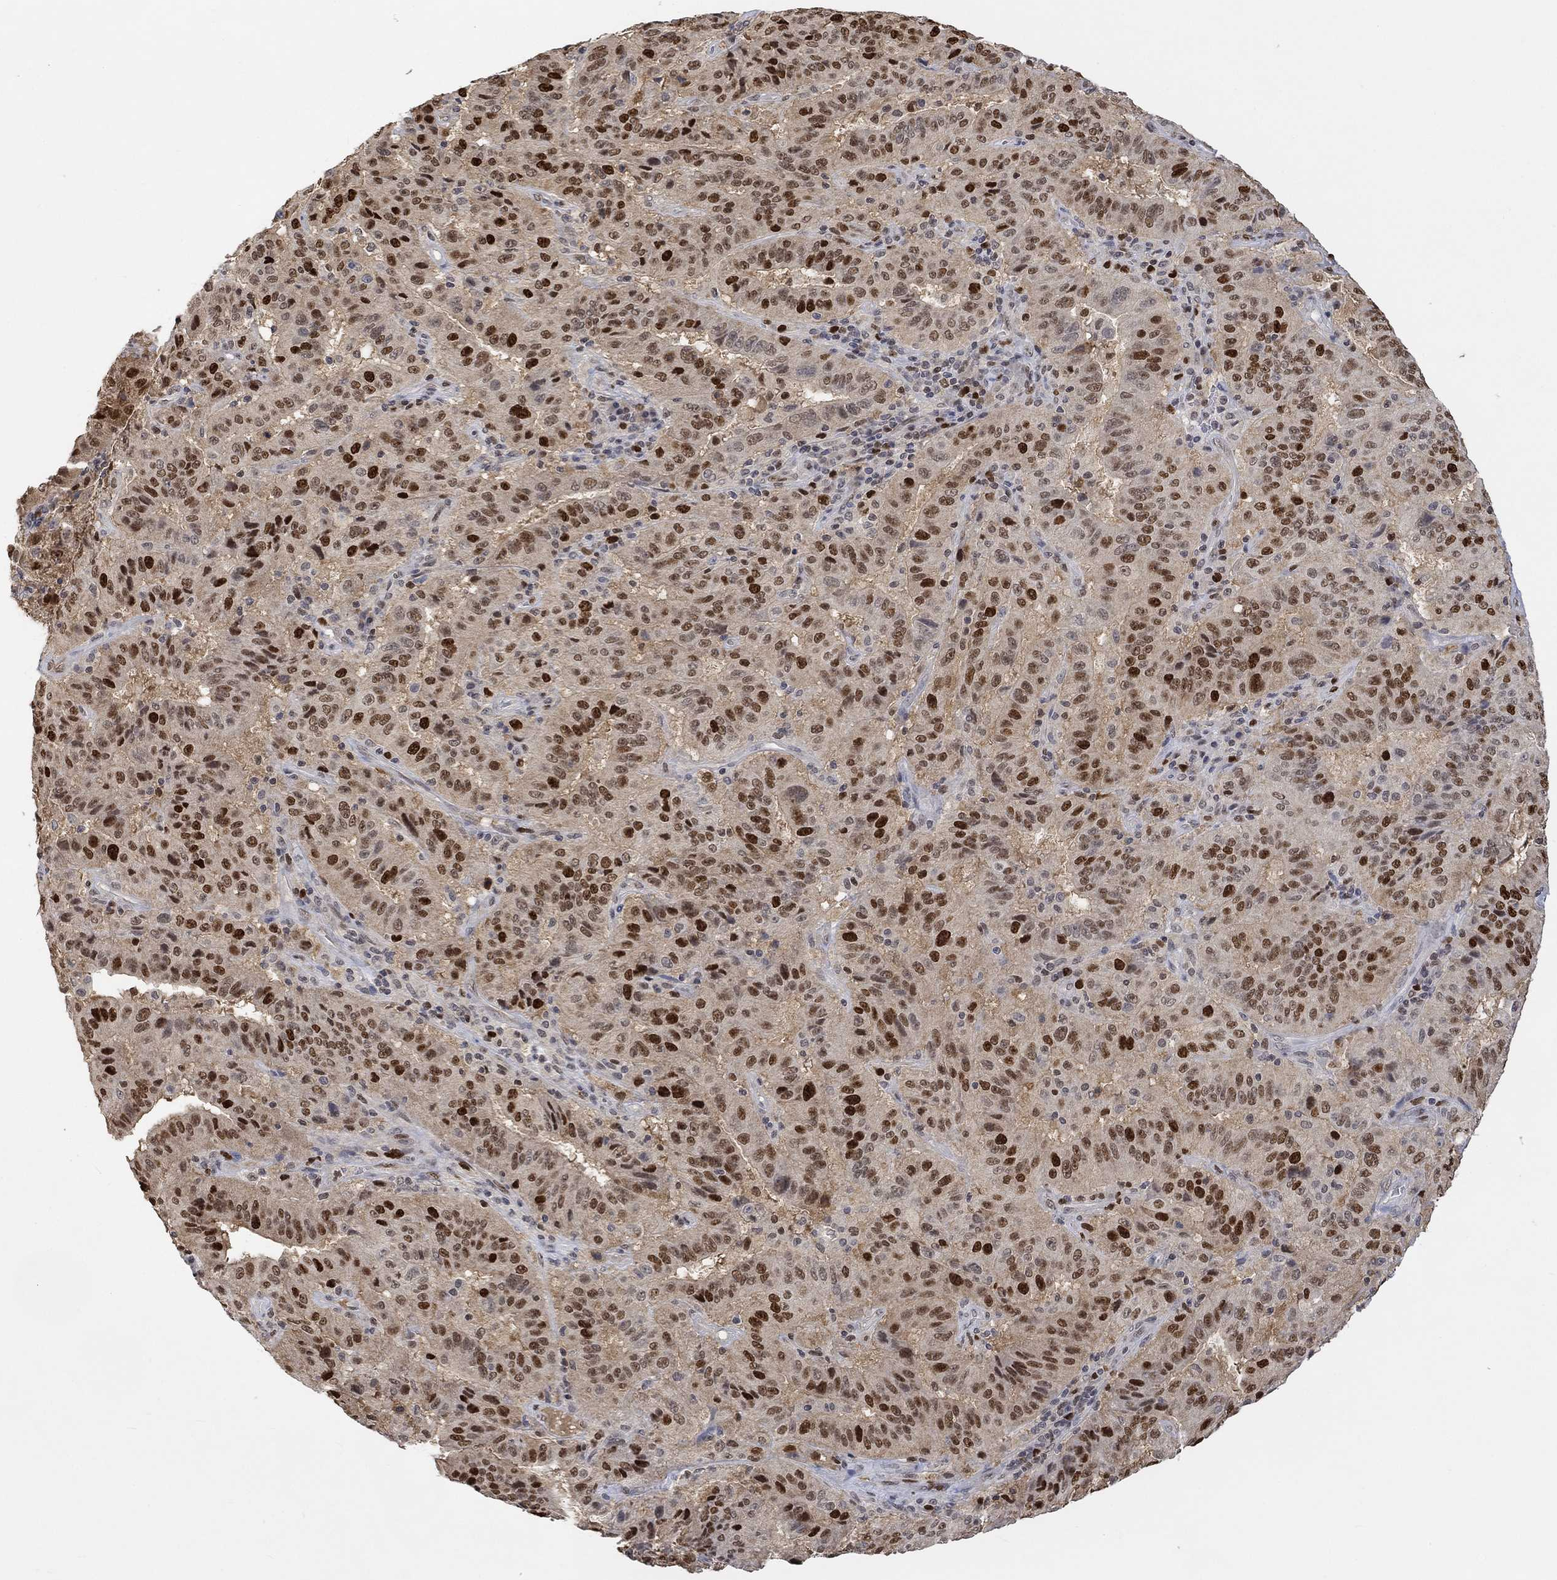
{"staining": {"intensity": "moderate", "quantity": "25%-75%", "location": "nuclear"}, "tissue": "pancreatic cancer", "cell_type": "Tumor cells", "image_type": "cancer", "snomed": [{"axis": "morphology", "description": "Adenocarcinoma, NOS"}, {"axis": "topography", "description": "Pancreas"}], "caption": "Protein analysis of adenocarcinoma (pancreatic) tissue demonstrates moderate nuclear staining in approximately 25%-75% of tumor cells.", "gene": "RAD54L2", "patient": {"sex": "male", "age": 63}}